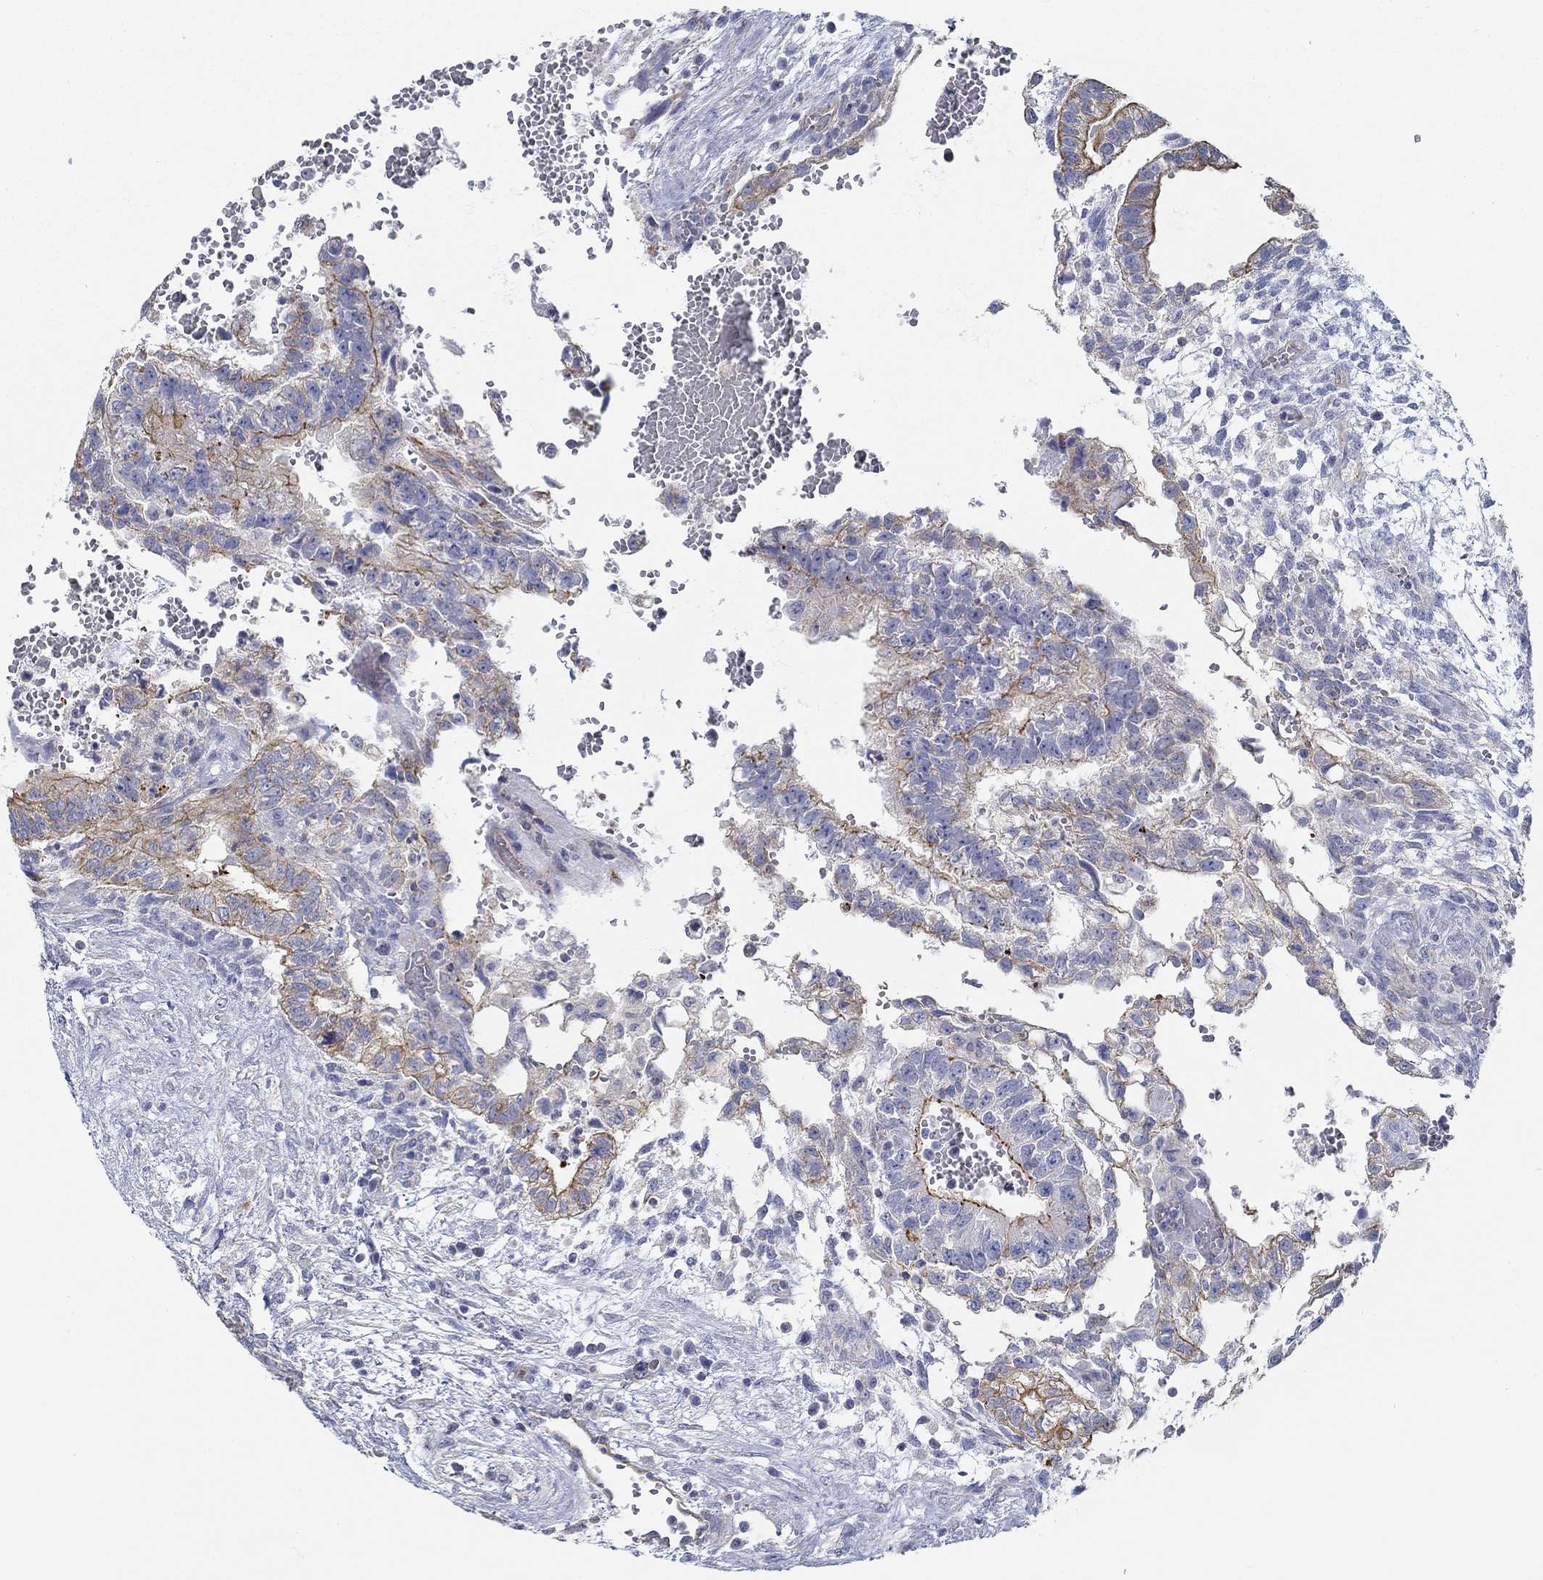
{"staining": {"intensity": "strong", "quantity": "<25%", "location": "cytoplasmic/membranous"}, "tissue": "testis cancer", "cell_type": "Tumor cells", "image_type": "cancer", "snomed": [{"axis": "morphology", "description": "Carcinoma, Embryonal, NOS"}, {"axis": "topography", "description": "Testis"}], "caption": "Immunohistochemistry (IHC) image of neoplastic tissue: testis cancer stained using IHC exhibits medium levels of strong protein expression localized specifically in the cytoplasmic/membranous of tumor cells, appearing as a cytoplasmic/membranous brown color.", "gene": "BBOF1", "patient": {"sex": "male", "age": 32}}